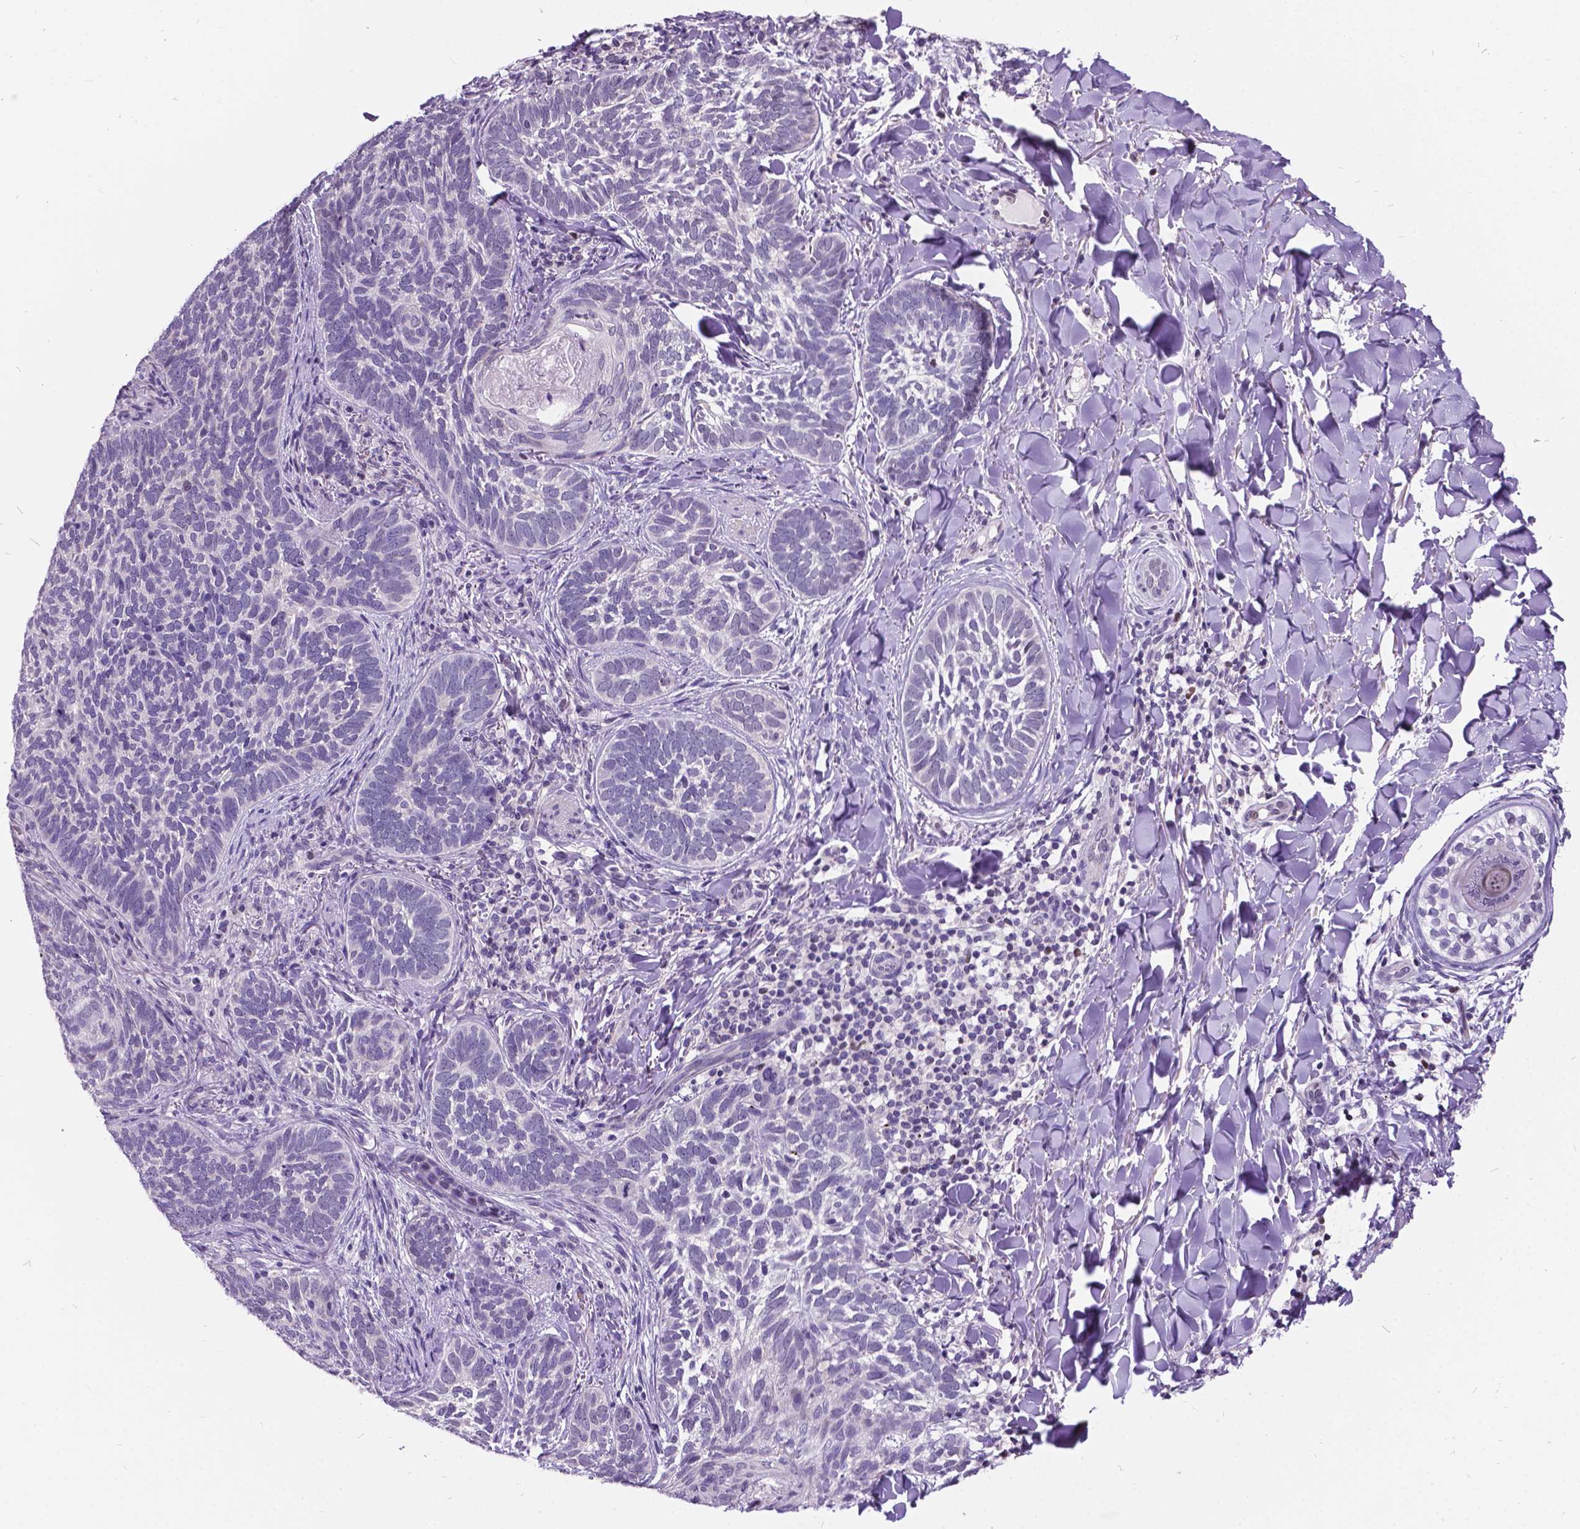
{"staining": {"intensity": "negative", "quantity": "none", "location": "none"}, "tissue": "skin cancer", "cell_type": "Tumor cells", "image_type": "cancer", "snomed": [{"axis": "morphology", "description": "Normal tissue, NOS"}, {"axis": "morphology", "description": "Basal cell carcinoma"}, {"axis": "topography", "description": "Skin"}], "caption": "High magnification brightfield microscopy of skin basal cell carcinoma stained with DAB (3,3'-diaminobenzidine) (brown) and counterstained with hematoxylin (blue): tumor cells show no significant positivity. (Stains: DAB (3,3'-diaminobenzidine) IHC with hematoxylin counter stain, Microscopy: brightfield microscopy at high magnification).", "gene": "DPF3", "patient": {"sex": "male", "age": 46}}